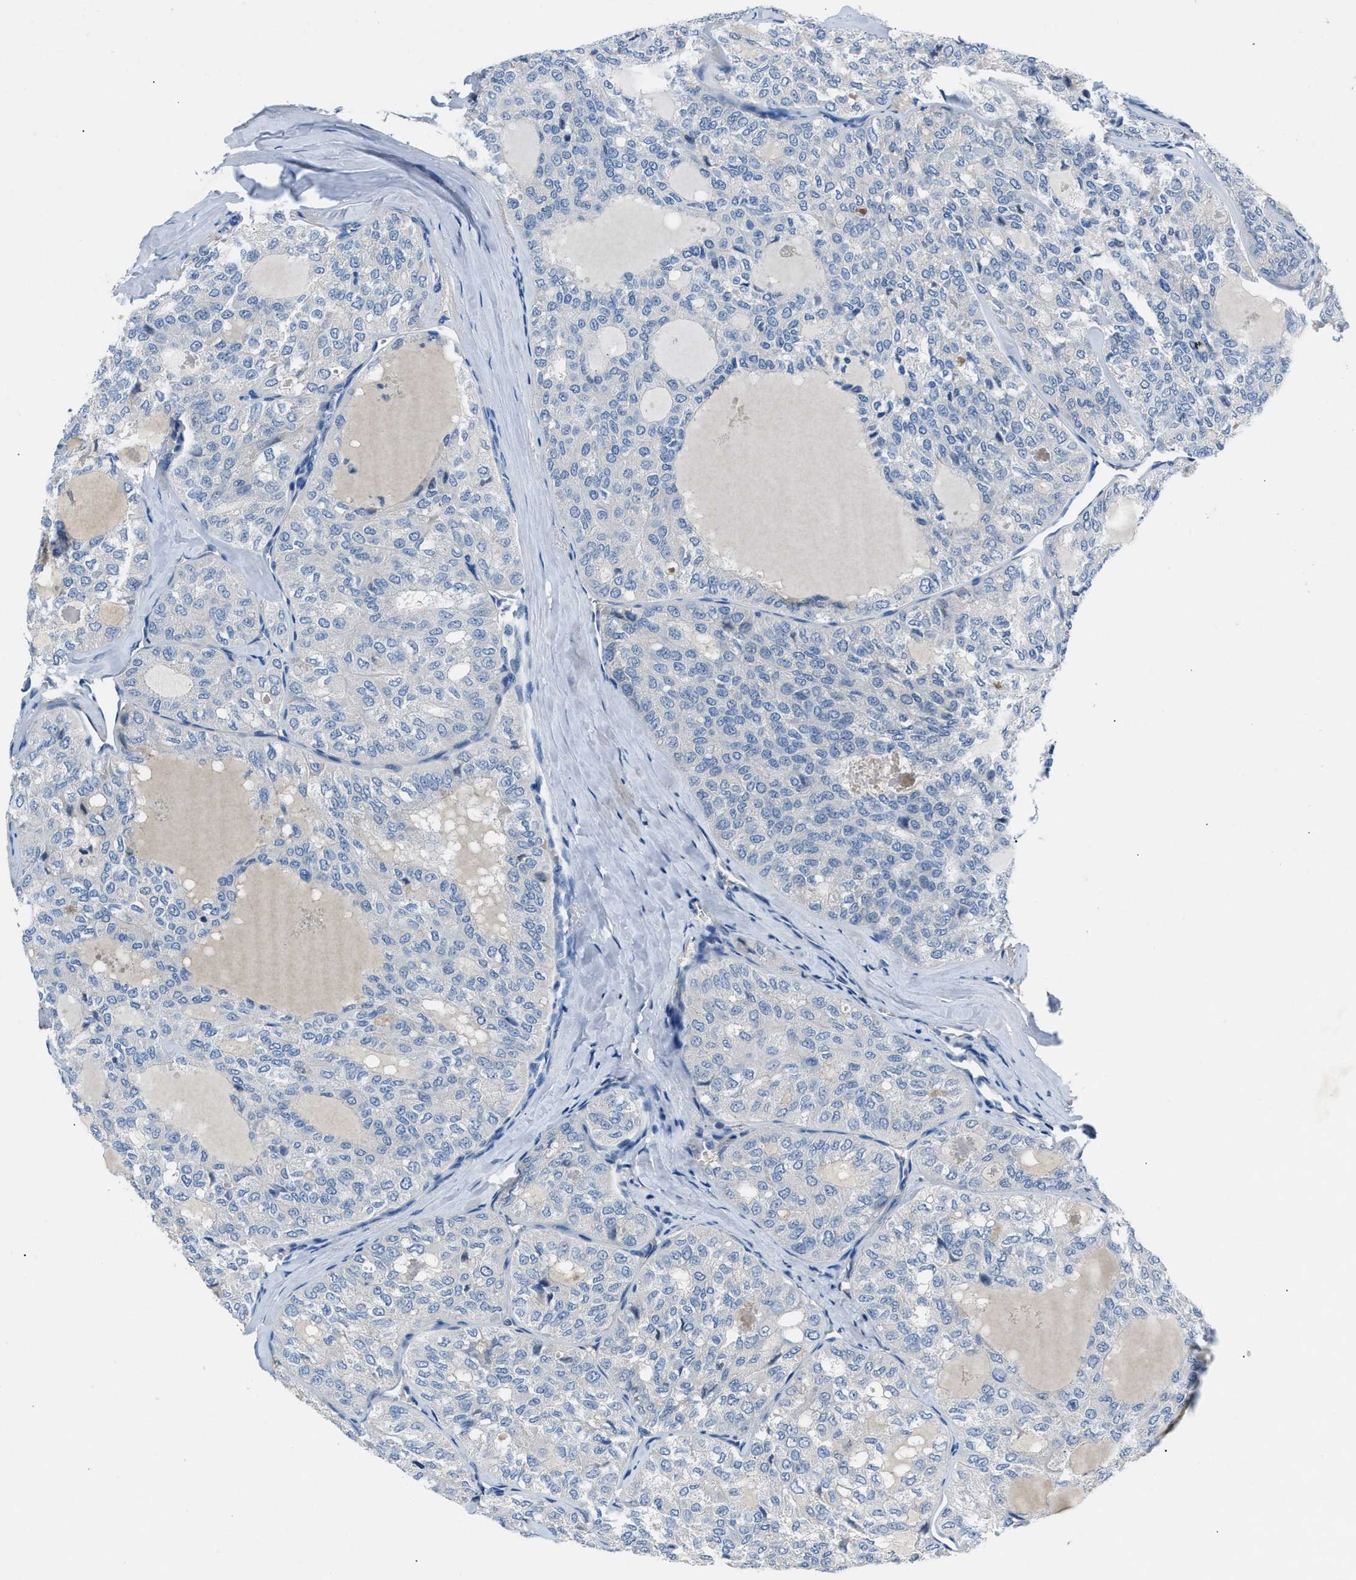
{"staining": {"intensity": "negative", "quantity": "none", "location": "none"}, "tissue": "thyroid cancer", "cell_type": "Tumor cells", "image_type": "cancer", "snomed": [{"axis": "morphology", "description": "Follicular adenoma carcinoma, NOS"}, {"axis": "topography", "description": "Thyroid gland"}], "caption": "Immunohistochemical staining of thyroid follicular adenoma carcinoma shows no significant staining in tumor cells.", "gene": "DNAAF5", "patient": {"sex": "male", "age": 75}}